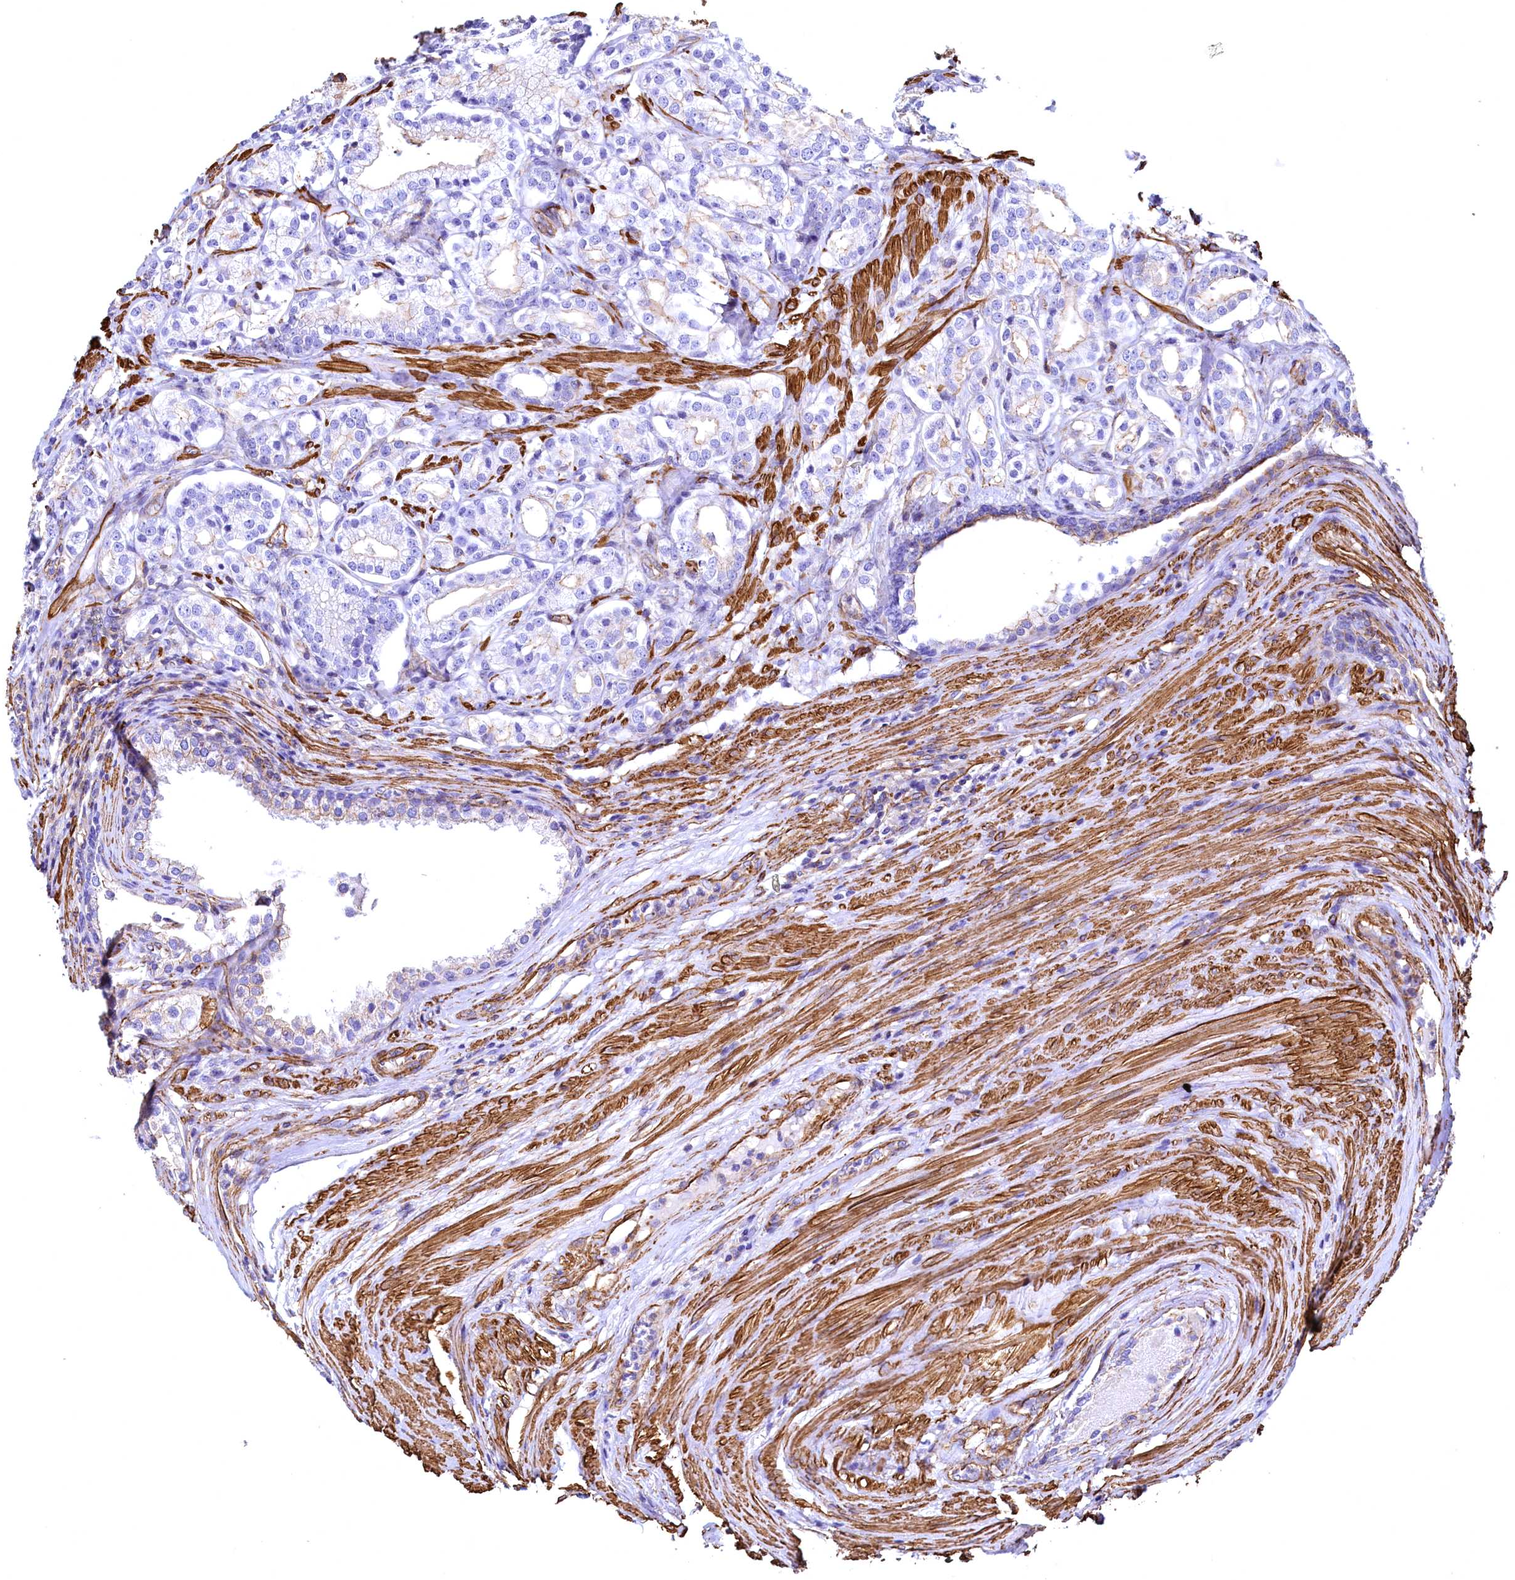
{"staining": {"intensity": "negative", "quantity": "none", "location": "none"}, "tissue": "prostate cancer", "cell_type": "Tumor cells", "image_type": "cancer", "snomed": [{"axis": "morphology", "description": "Adenocarcinoma, High grade"}, {"axis": "topography", "description": "Prostate"}], "caption": "Tumor cells show no significant expression in prostate cancer (high-grade adenocarcinoma). (DAB (3,3'-diaminobenzidine) immunohistochemistry with hematoxylin counter stain).", "gene": "THBS1", "patient": {"sex": "male", "age": 69}}